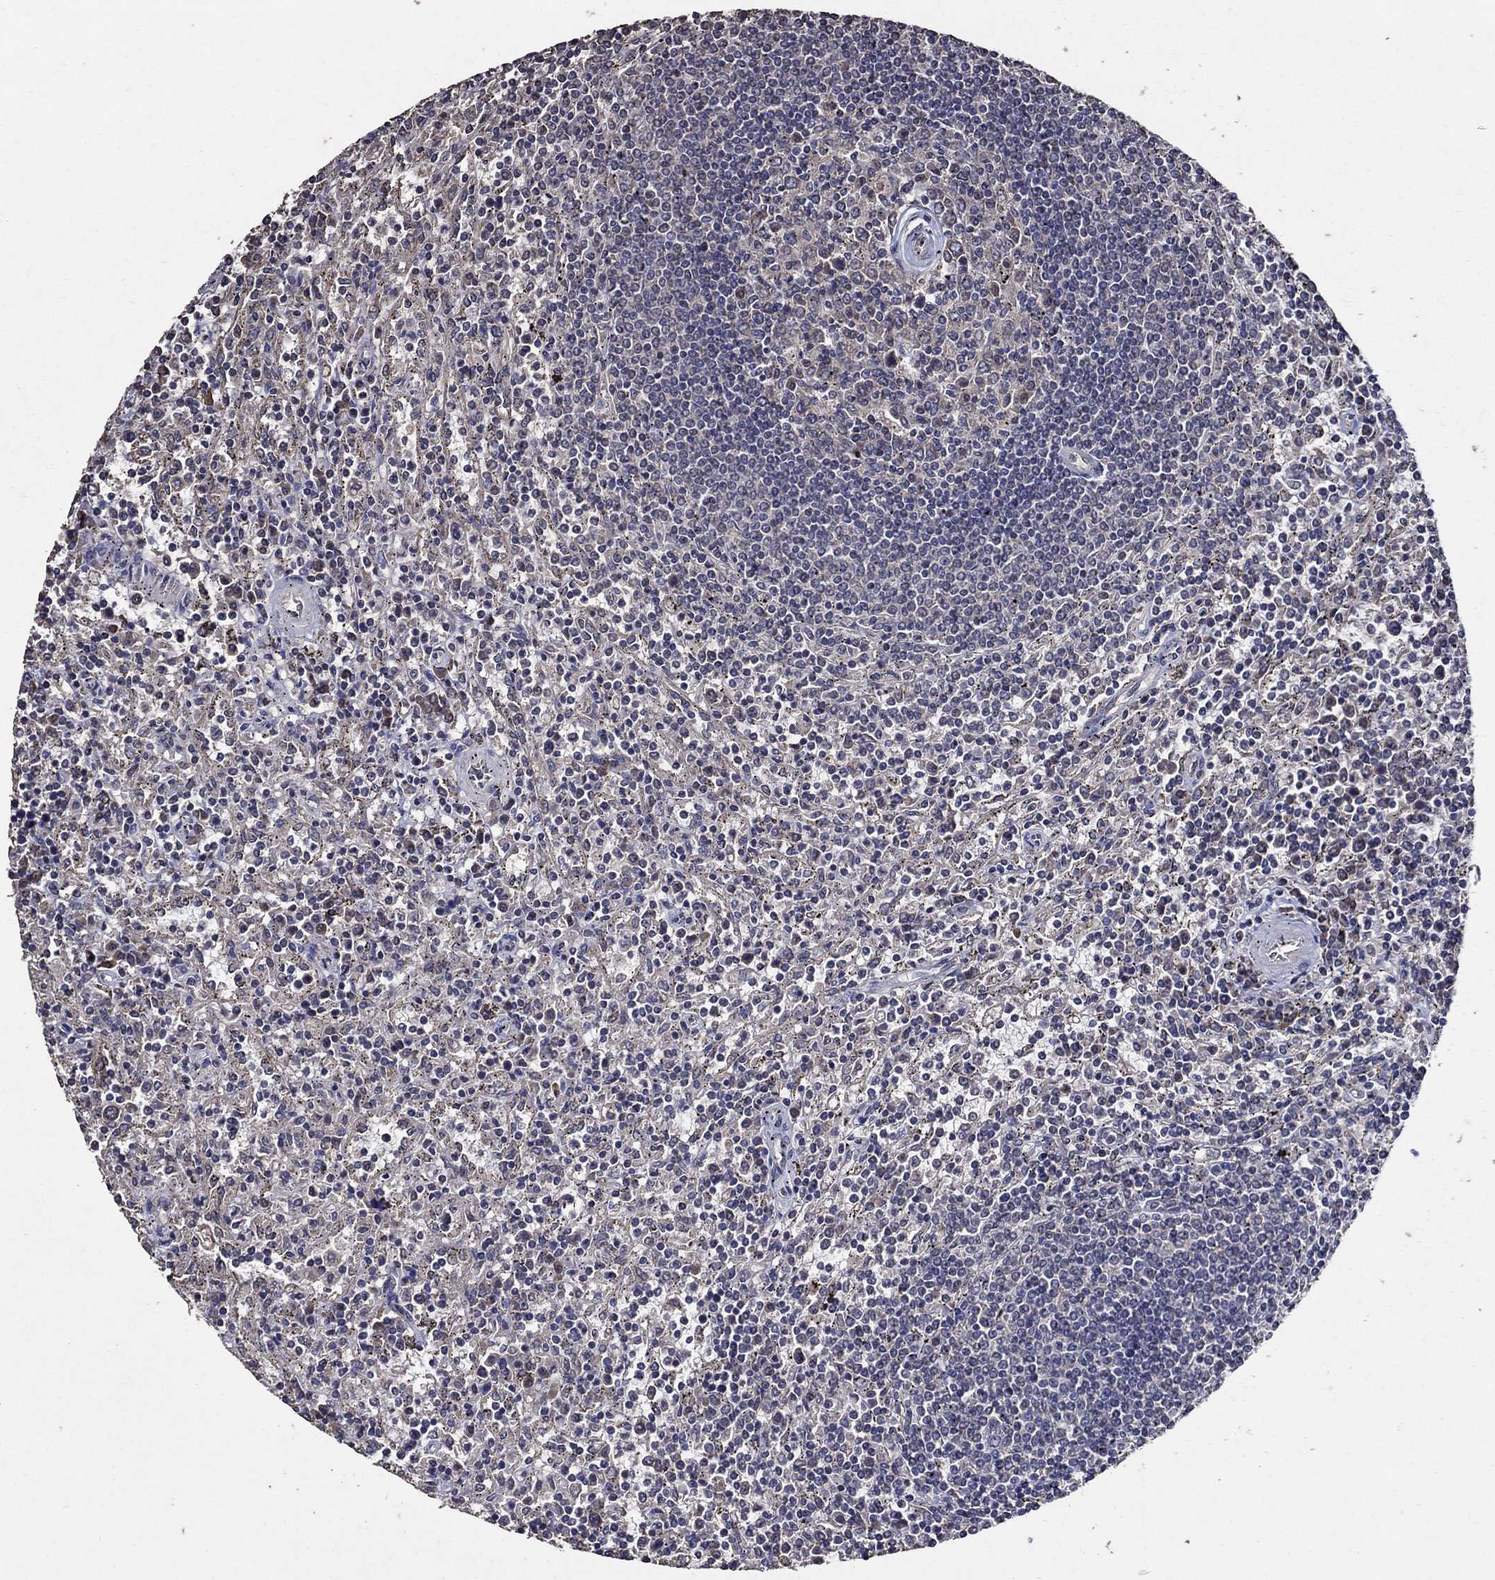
{"staining": {"intensity": "negative", "quantity": "none", "location": "none"}, "tissue": "lymphoma", "cell_type": "Tumor cells", "image_type": "cancer", "snomed": [{"axis": "morphology", "description": "Malignant lymphoma, non-Hodgkin's type, Low grade"}, {"axis": "topography", "description": "Spleen"}], "caption": "The photomicrograph reveals no staining of tumor cells in low-grade malignant lymphoma, non-Hodgkin's type.", "gene": "HAP1", "patient": {"sex": "male", "age": 62}}